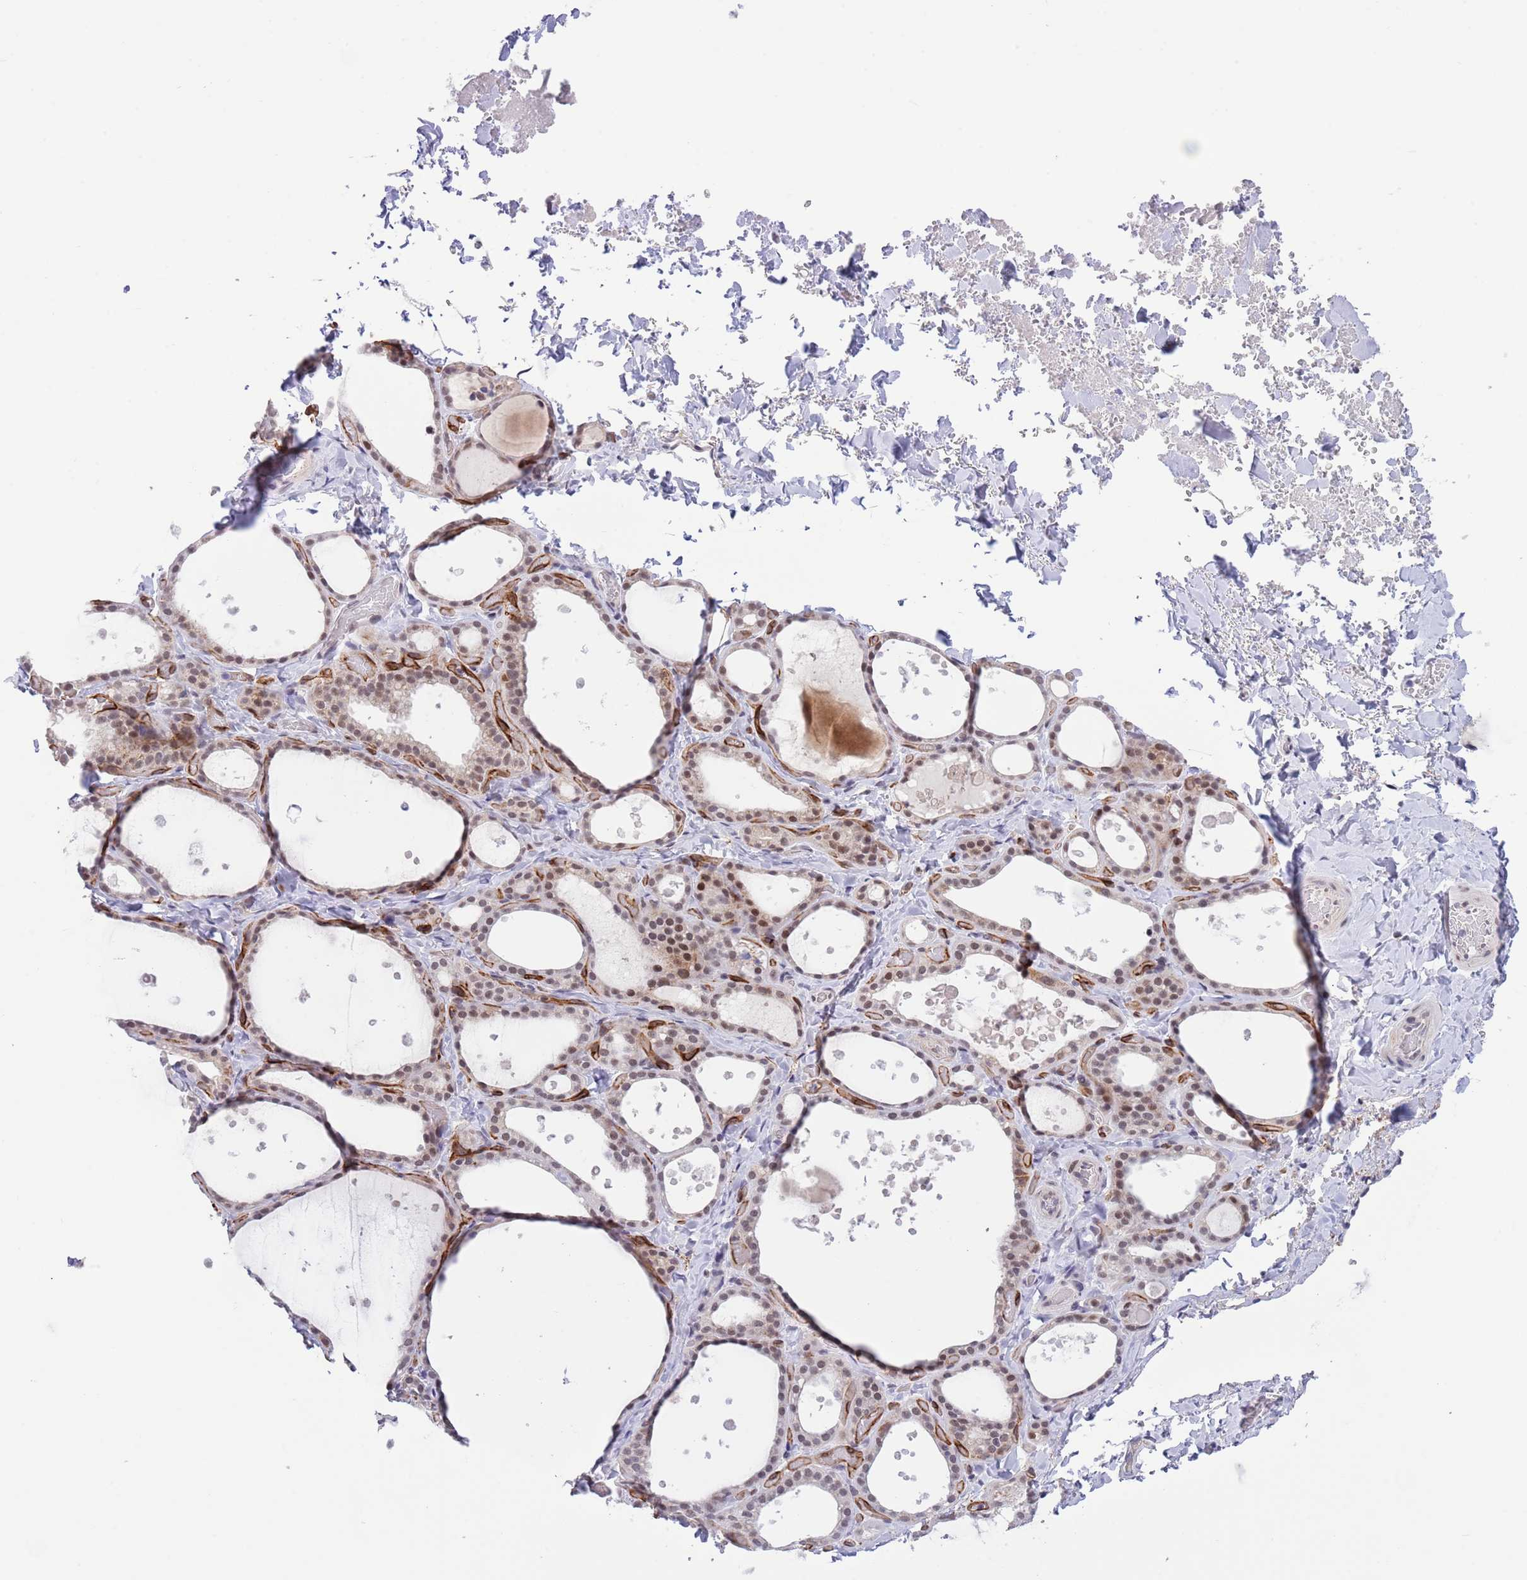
{"staining": {"intensity": "moderate", "quantity": ">75%", "location": "cytoplasmic/membranous,nuclear"}, "tissue": "thyroid gland", "cell_type": "Glandular cells", "image_type": "normal", "snomed": [{"axis": "morphology", "description": "Normal tissue, NOS"}, {"axis": "topography", "description": "Thyroid gland"}], "caption": "High-magnification brightfield microscopy of benign thyroid gland stained with DAB (3,3'-diaminobenzidine) (brown) and counterstained with hematoxylin (blue). glandular cells exhibit moderate cytoplasmic/membranous,nuclear staining is seen in about>75% of cells.", "gene": "RFX1", "patient": {"sex": "female", "age": 44}}